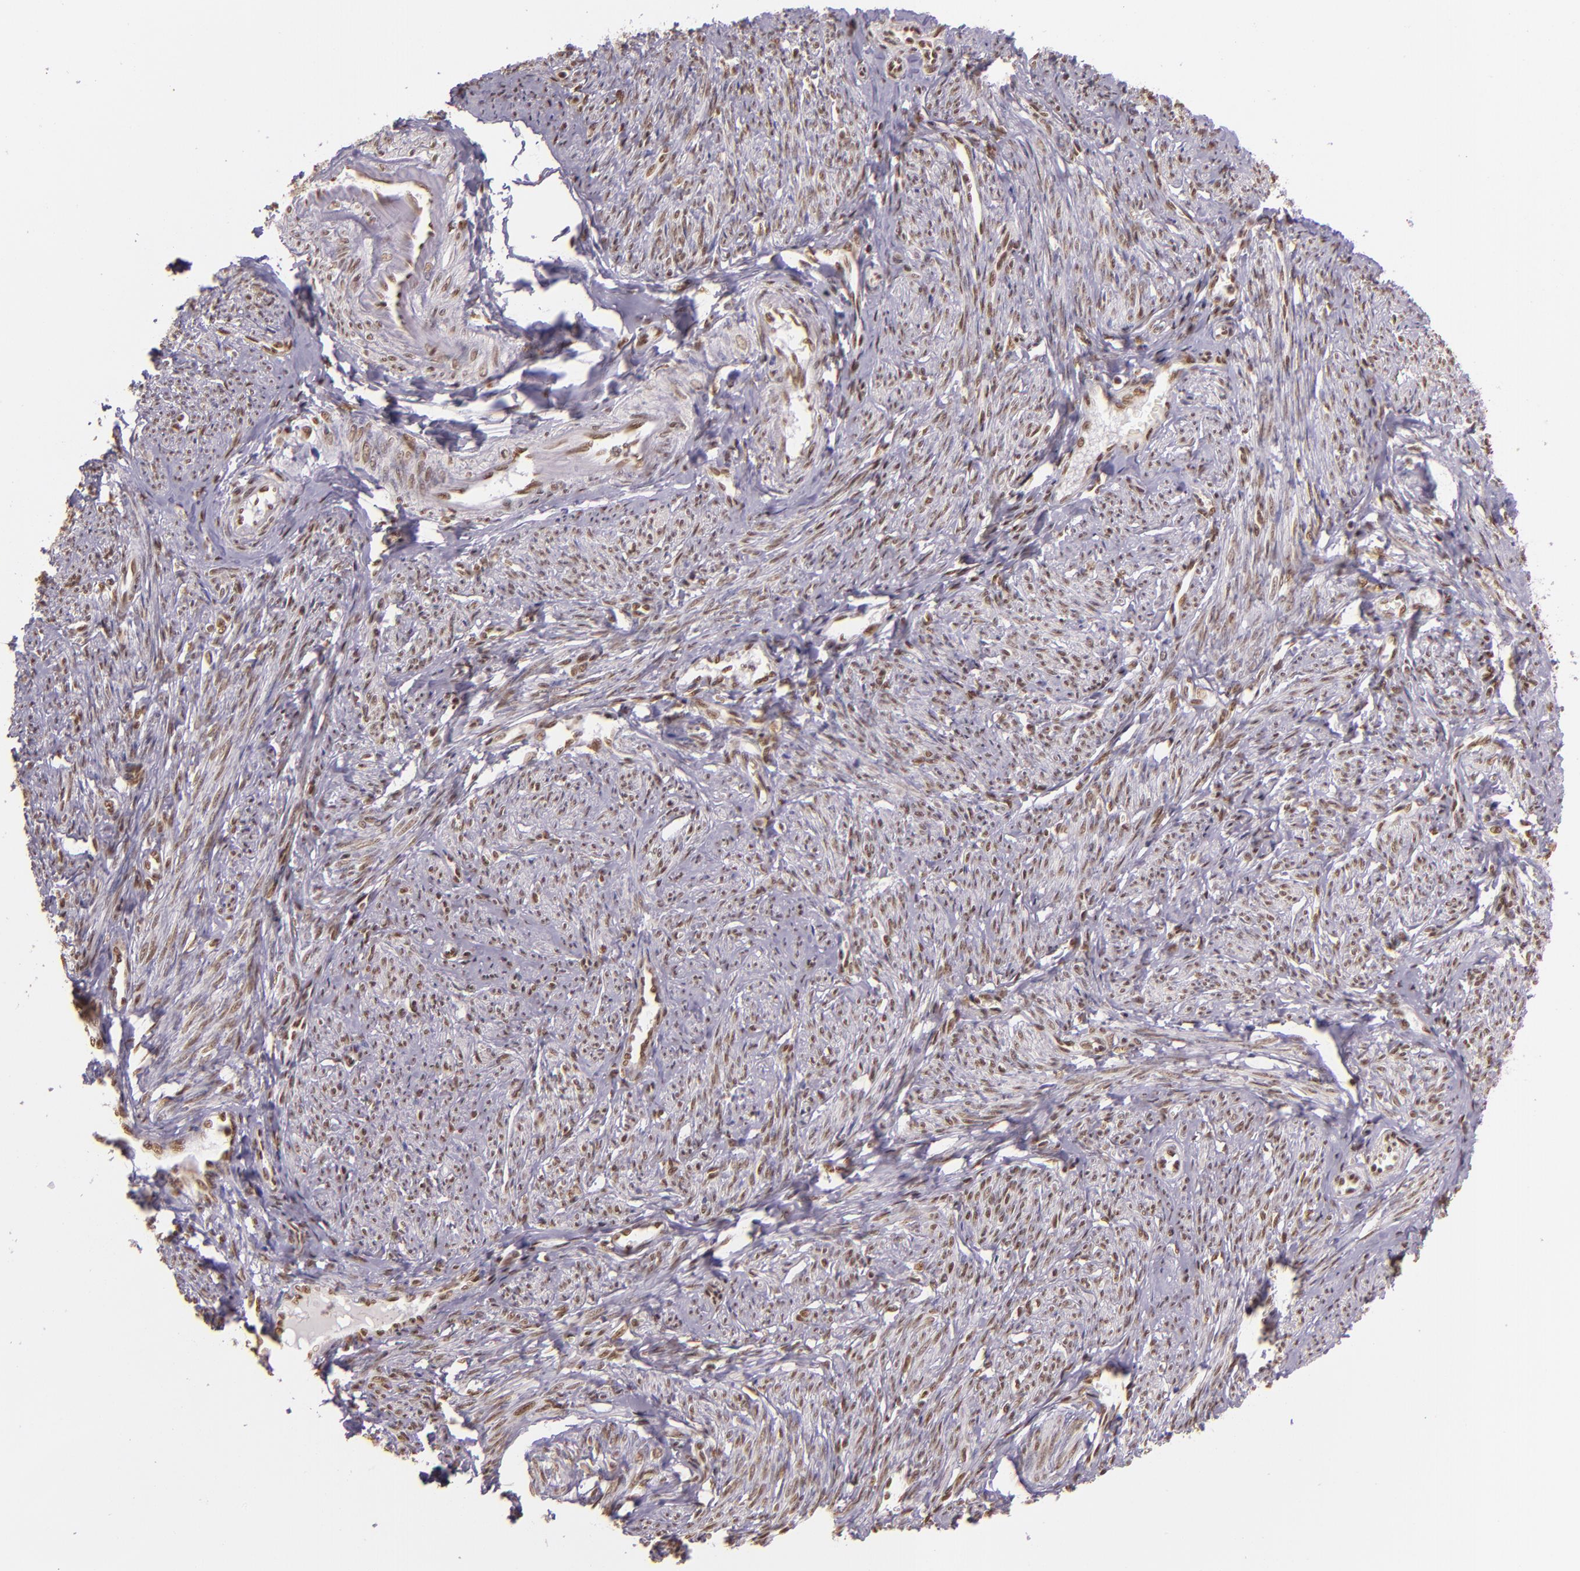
{"staining": {"intensity": "moderate", "quantity": ">75%", "location": "nuclear"}, "tissue": "smooth muscle", "cell_type": "Smooth muscle cells", "image_type": "normal", "snomed": [{"axis": "morphology", "description": "Normal tissue, NOS"}, {"axis": "topography", "description": "Smooth muscle"}, {"axis": "topography", "description": "Cervix"}], "caption": "Immunohistochemistry (IHC) (DAB (3,3'-diaminobenzidine)) staining of normal human smooth muscle shows moderate nuclear protein expression in about >75% of smooth muscle cells.", "gene": "USF1", "patient": {"sex": "female", "age": 70}}